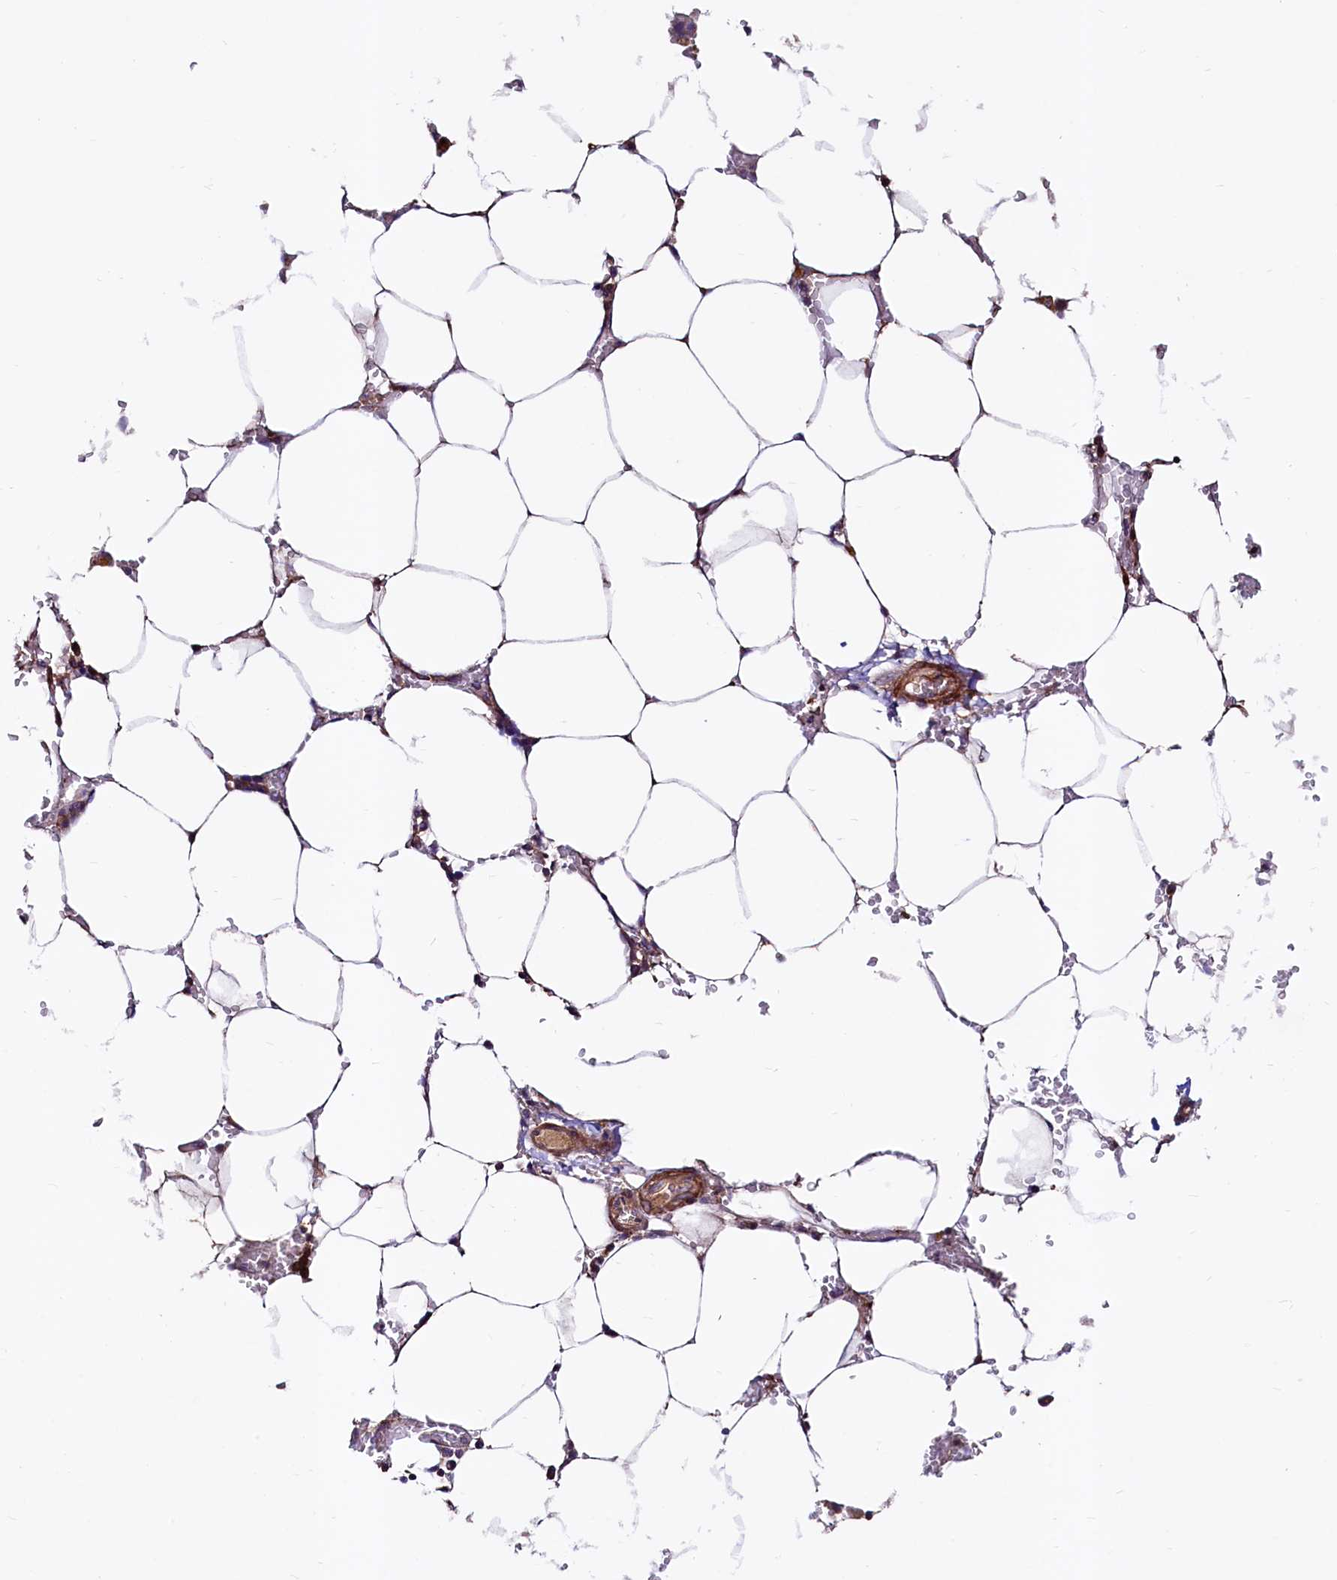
{"staining": {"intensity": "moderate", "quantity": "<25%", "location": "cytoplasmic/membranous"}, "tissue": "bone marrow", "cell_type": "Hematopoietic cells", "image_type": "normal", "snomed": [{"axis": "morphology", "description": "Normal tissue, NOS"}, {"axis": "topography", "description": "Bone marrow"}], "caption": "An immunohistochemistry micrograph of normal tissue is shown. Protein staining in brown highlights moderate cytoplasmic/membranous positivity in bone marrow within hematopoietic cells. (DAB IHC, brown staining for protein, blue staining for nuclei).", "gene": "CIAO3", "patient": {"sex": "male", "age": 70}}